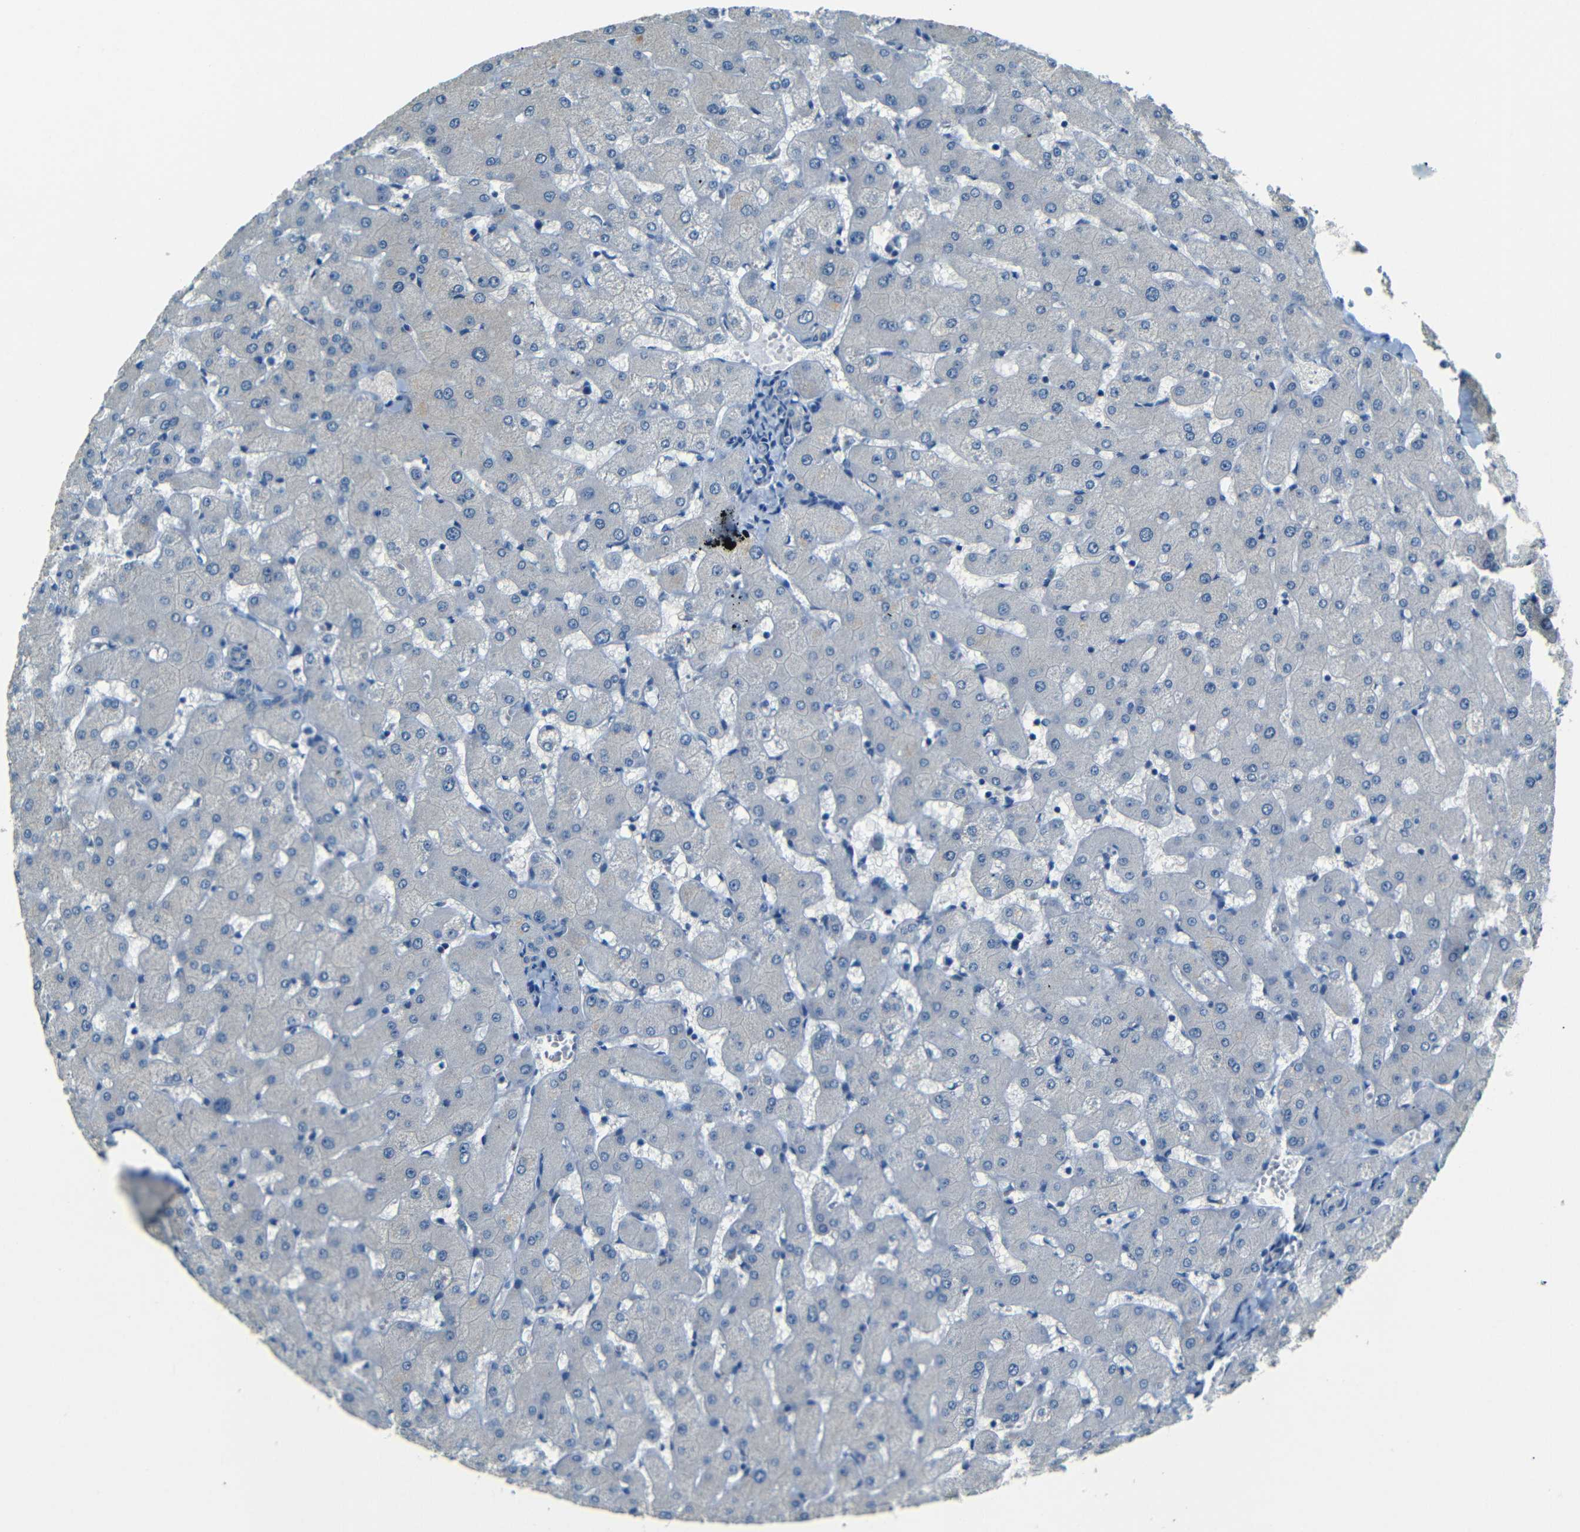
{"staining": {"intensity": "negative", "quantity": "none", "location": "none"}, "tissue": "liver", "cell_type": "Cholangiocytes", "image_type": "normal", "snomed": [{"axis": "morphology", "description": "Normal tissue, NOS"}, {"axis": "topography", "description": "Liver"}], "caption": "Immunohistochemistry (IHC) image of unremarkable human liver stained for a protein (brown), which demonstrates no expression in cholangiocytes.", "gene": "ZMAT1", "patient": {"sex": "female", "age": 63}}